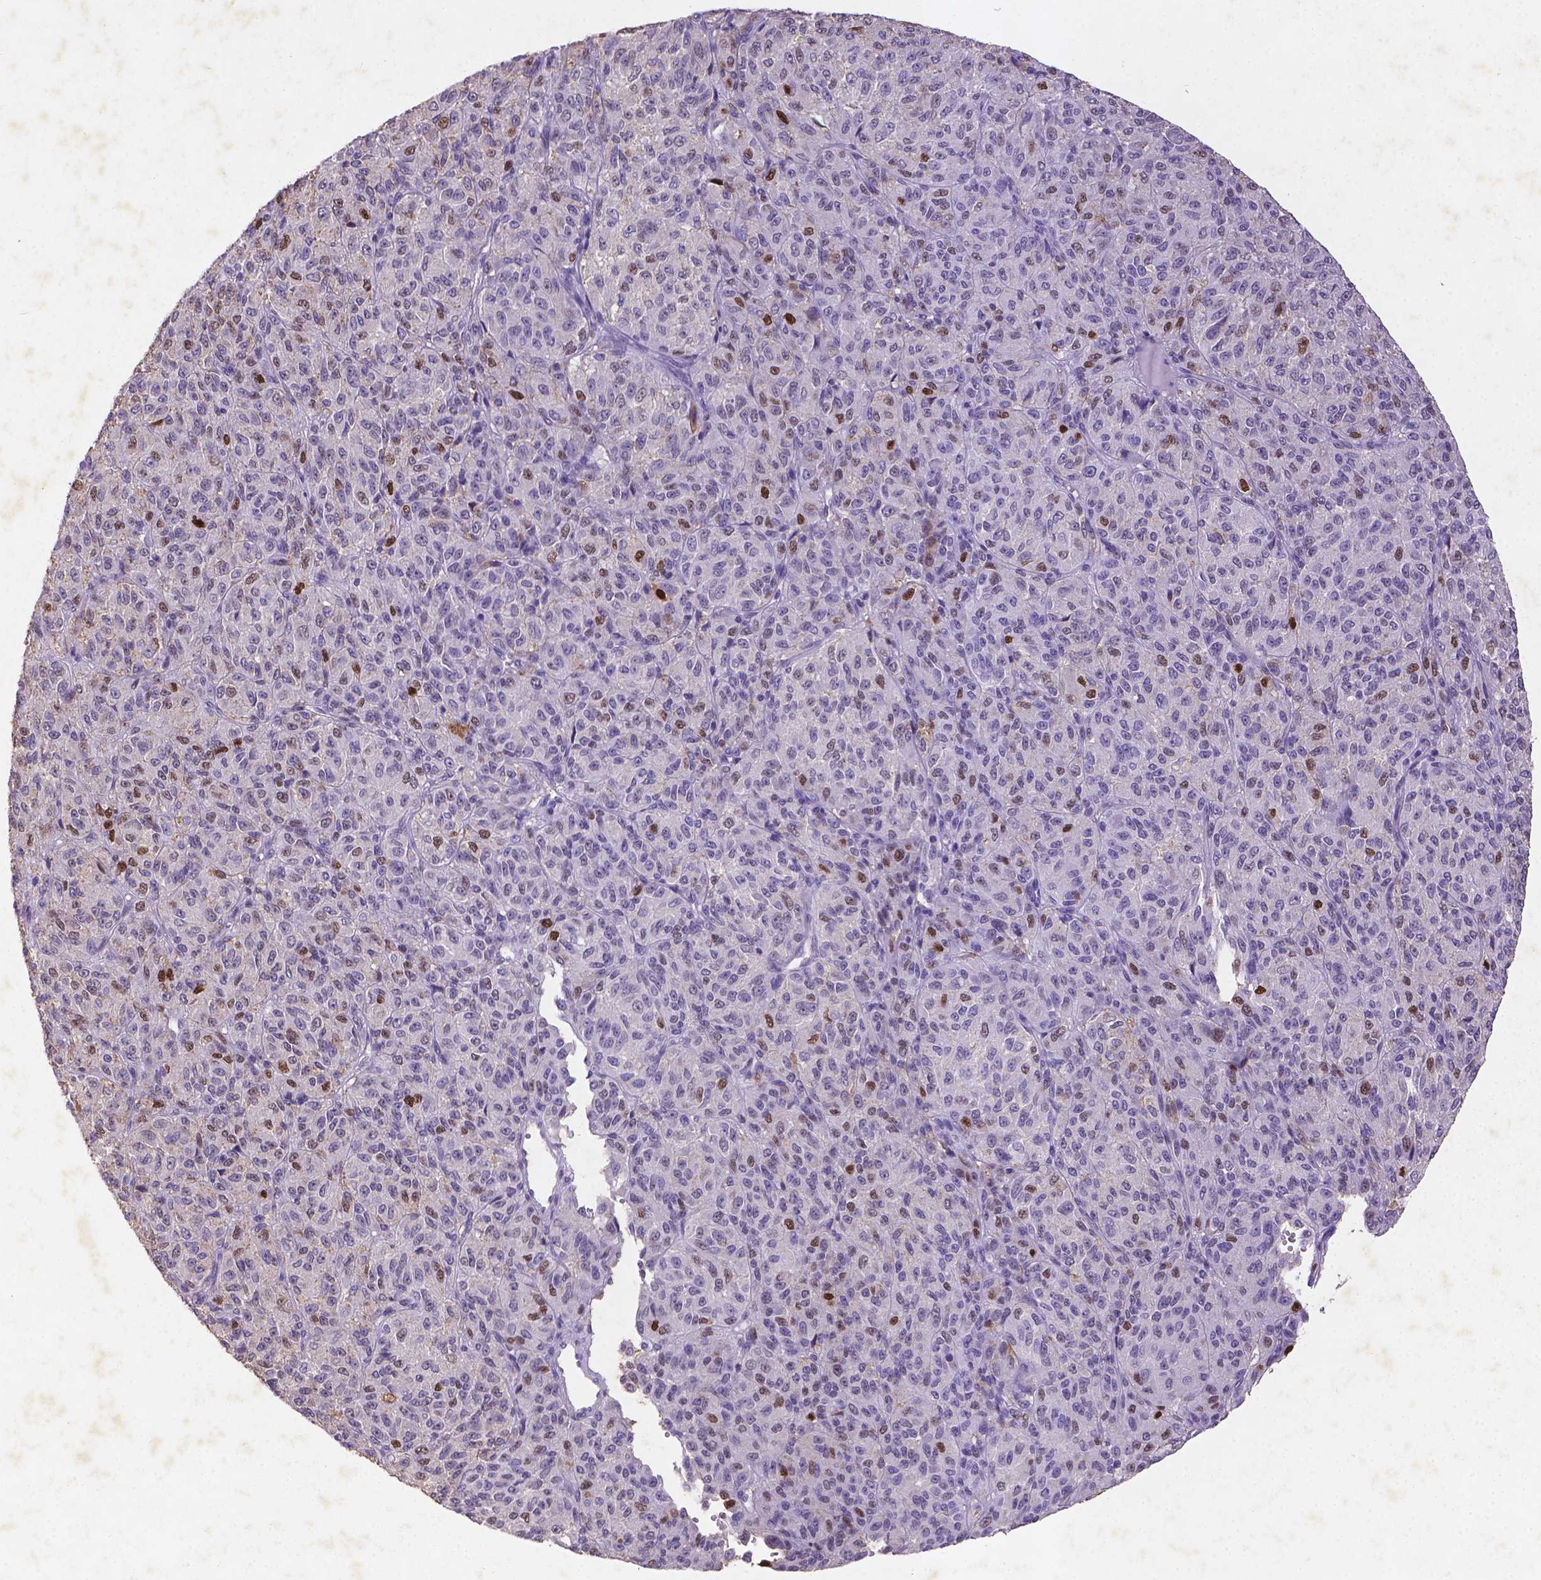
{"staining": {"intensity": "strong", "quantity": "<25%", "location": "nuclear"}, "tissue": "melanoma", "cell_type": "Tumor cells", "image_type": "cancer", "snomed": [{"axis": "morphology", "description": "Malignant melanoma, Metastatic site"}, {"axis": "topography", "description": "Brain"}], "caption": "A histopathology image of human melanoma stained for a protein demonstrates strong nuclear brown staining in tumor cells.", "gene": "CDKN1A", "patient": {"sex": "female", "age": 56}}